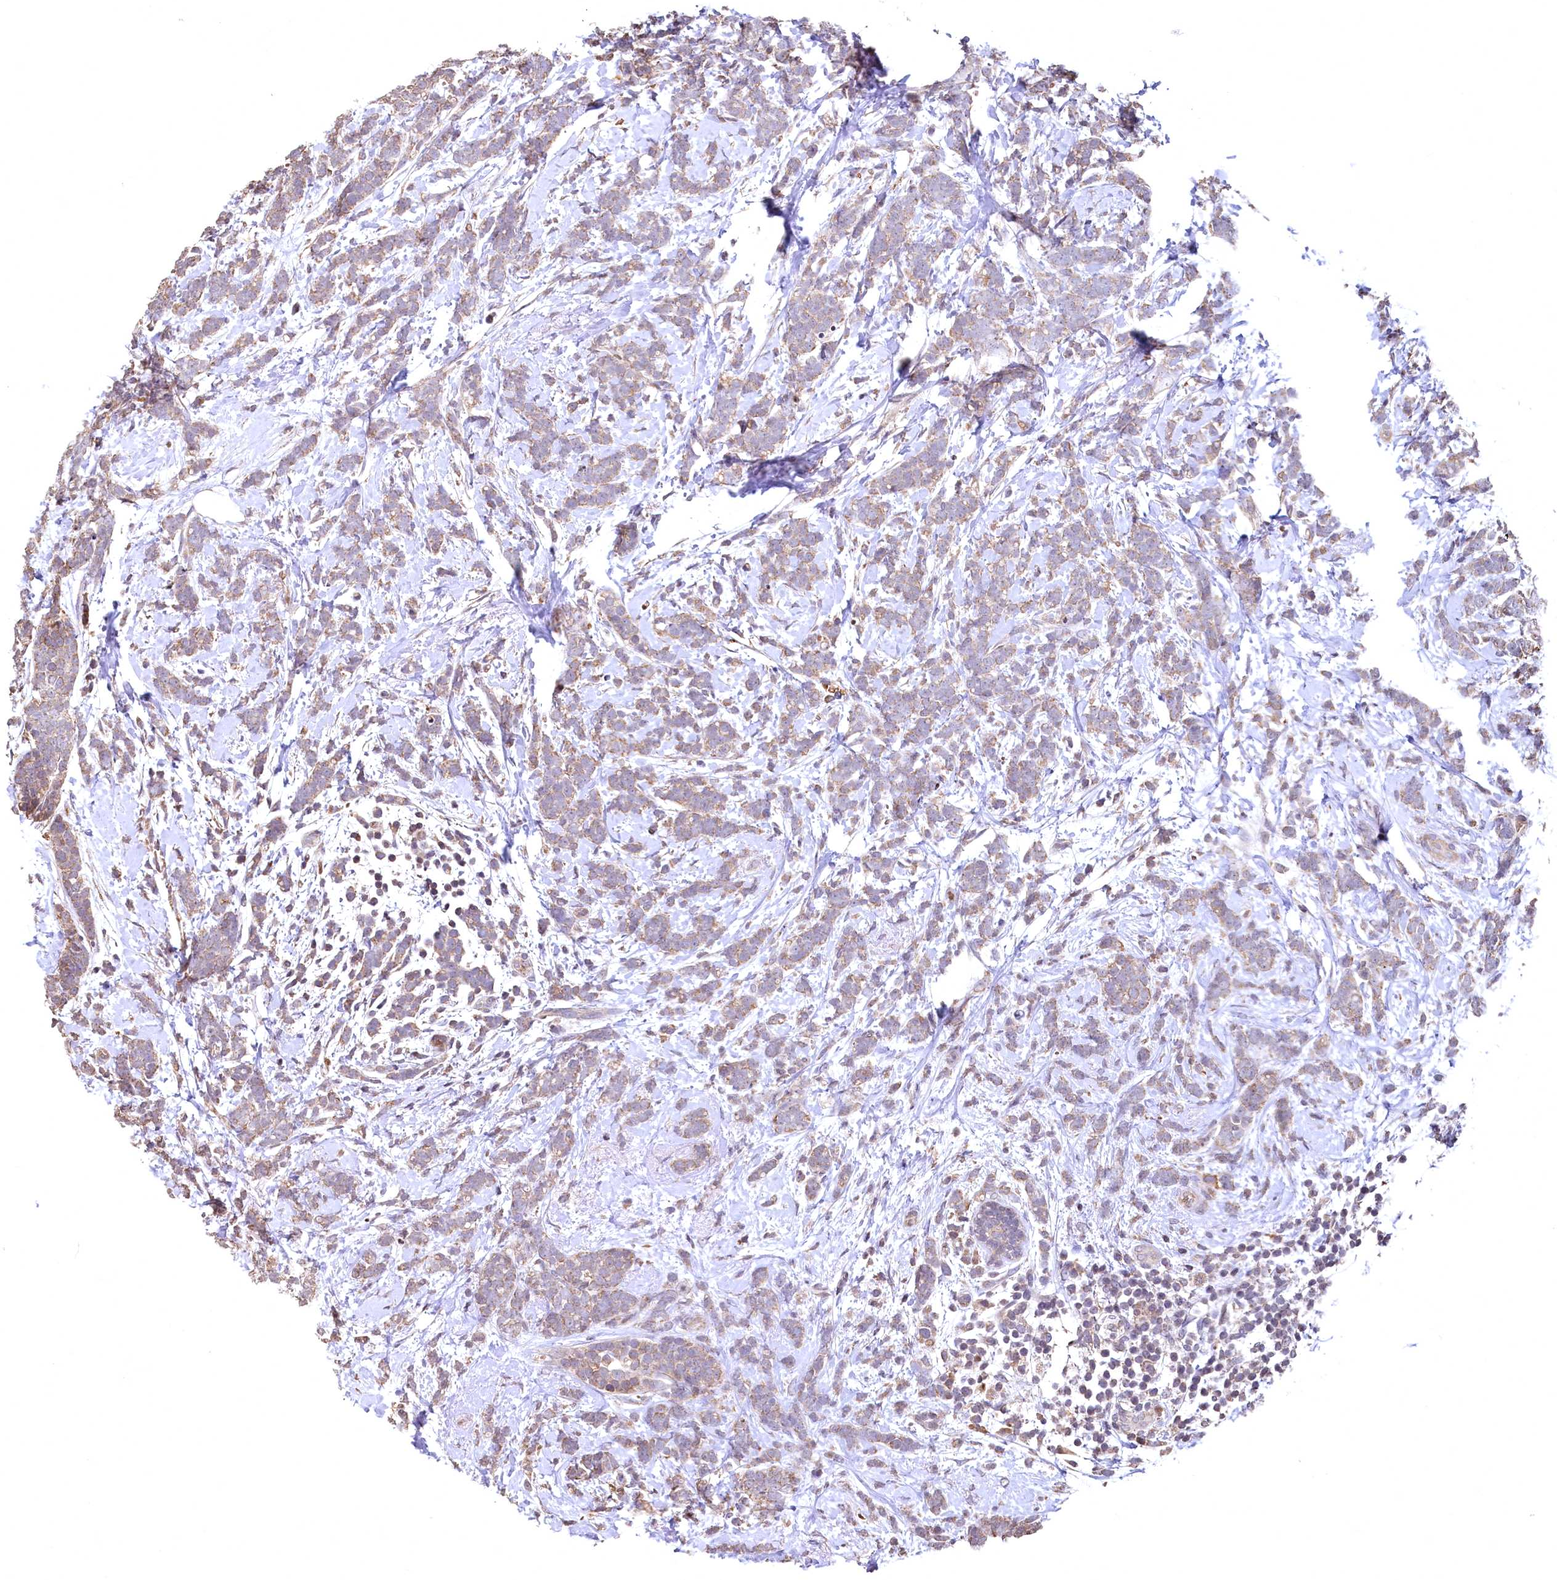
{"staining": {"intensity": "weak", "quantity": ">75%", "location": "cytoplasmic/membranous"}, "tissue": "breast cancer", "cell_type": "Tumor cells", "image_type": "cancer", "snomed": [{"axis": "morphology", "description": "Lobular carcinoma"}, {"axis": "topography", "description": "Breast"}], "caption": "Immunohistochemistry of breast cancer reveals low levels of weak cytoplasmic/membranous expression in approximately >75% of tumor cells. (Brightfield microscopy of DAB IHC at high magnification).", "gene": "SPTA1", "patient": {"sex": "female", "age": 58}}